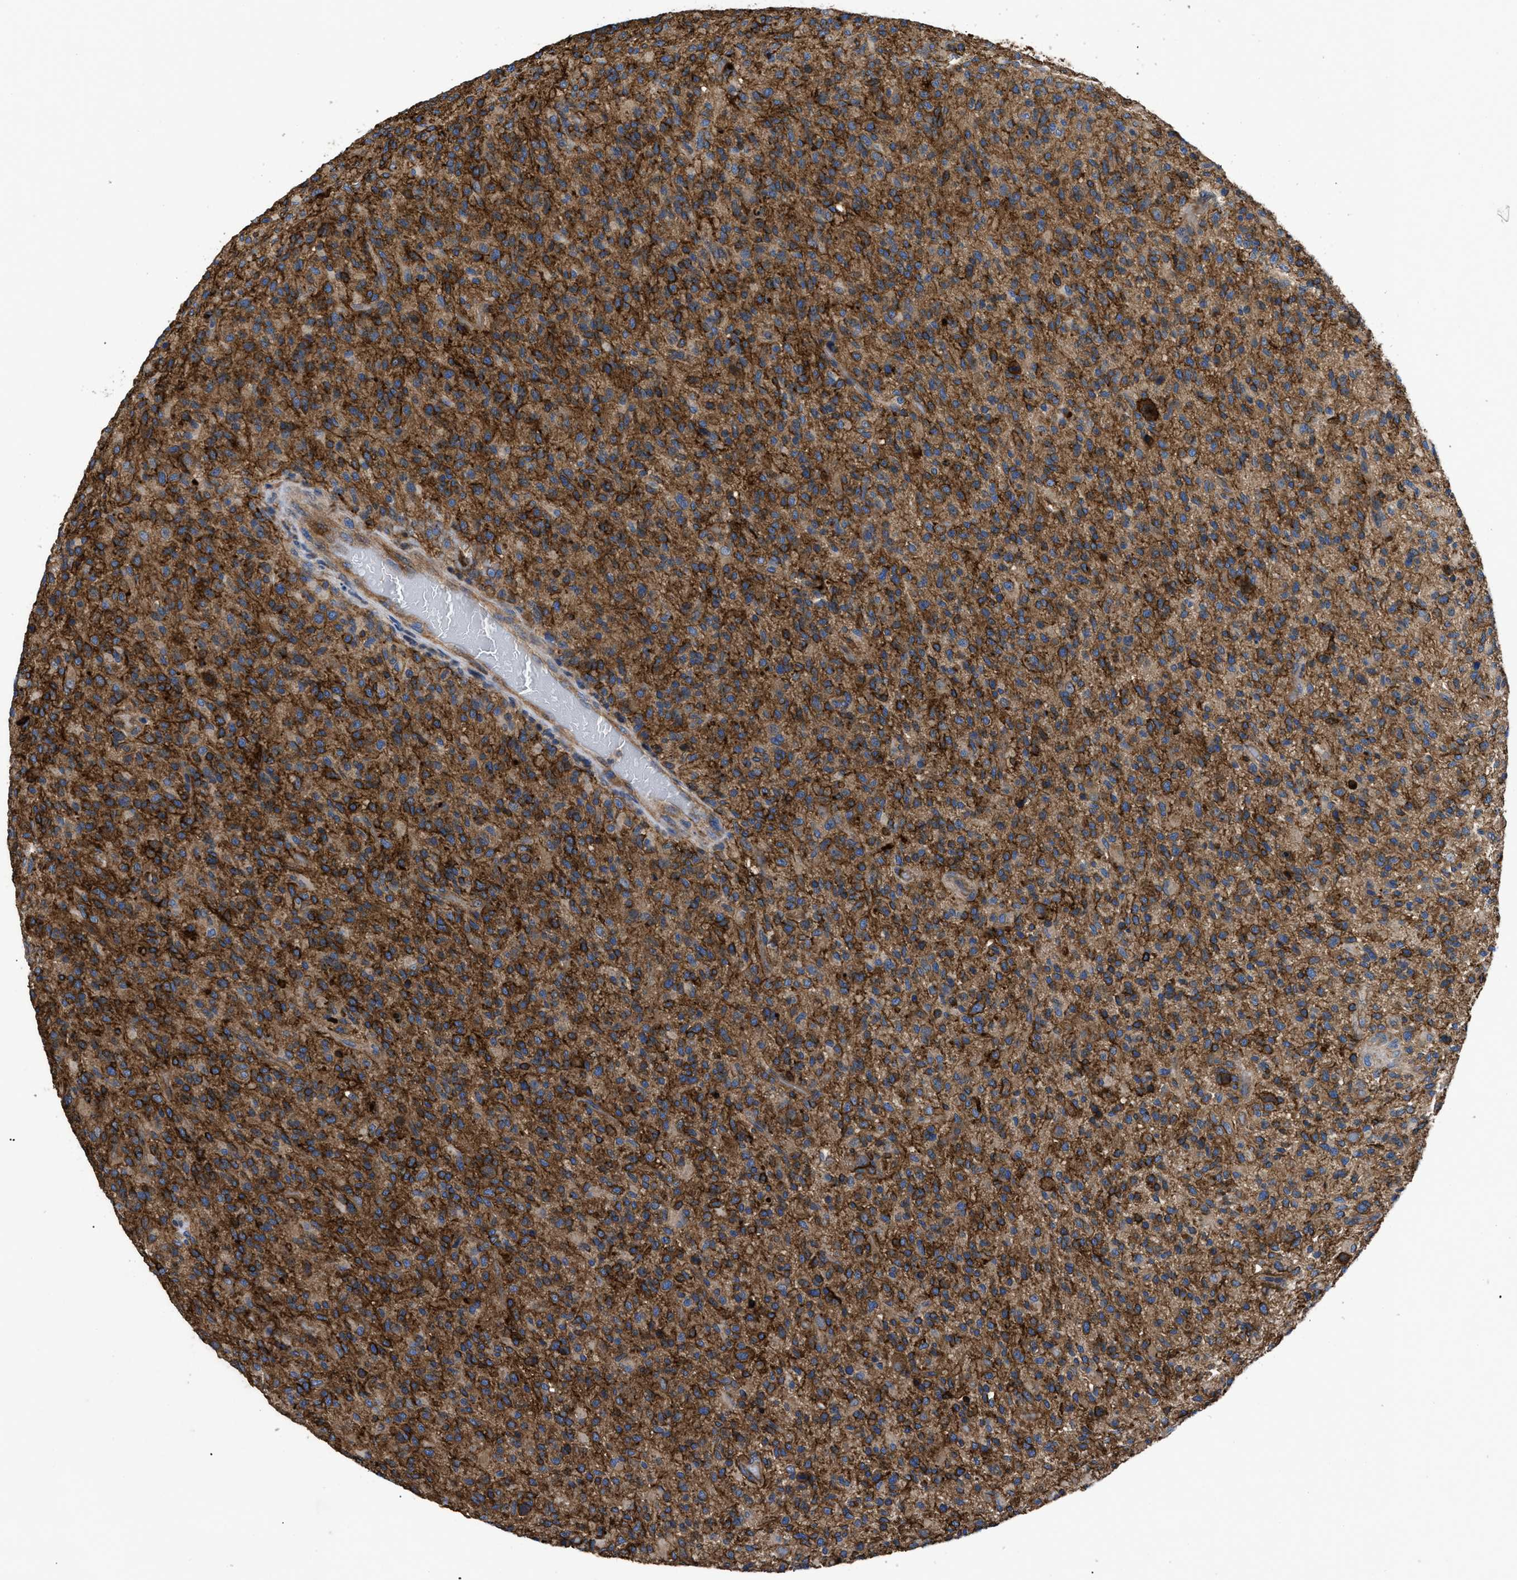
{"staining": {"intensity": "strong", "quantity": ">75%", "location": "cytoplasmic/membranous"}, "tissue": "glioma", "cell_type": "Tumor cells", "image_type": "cancer", "snomed": [{"axis": "morphology", "description": "Glioma, malignant, High grade"}, {"axis": "topography", "description": "Brain"}], "caption": "This image shows immunohistochemistry staining of glioma, with high strong cytoplasmic/membranous staining in about >75% of tumor cells.", "gene": "NT5E", "patient": {"sex": "male", "age": 71}}